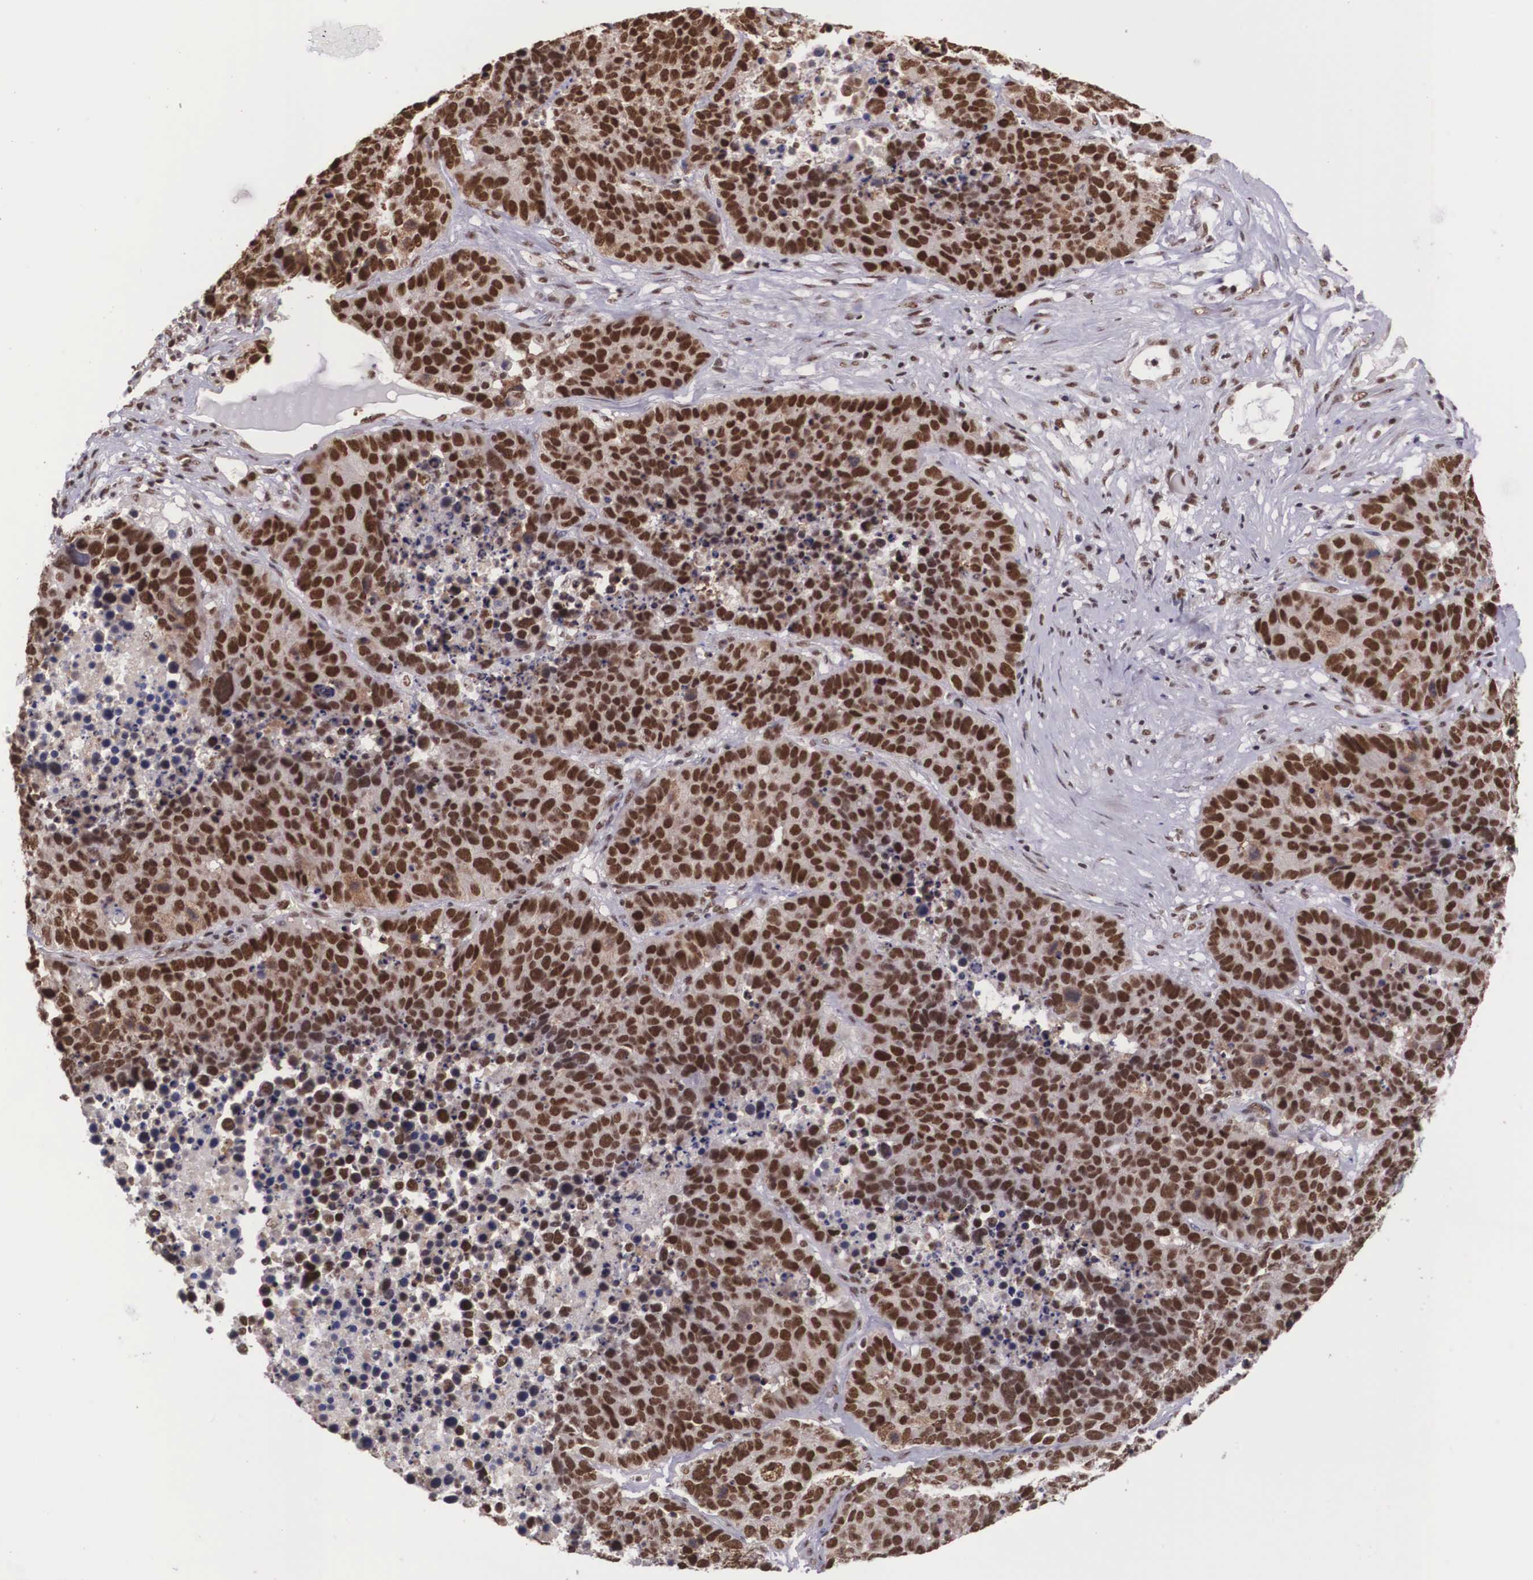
{"staining": {"intensity": "strong", "quantity": ">75%", "location": "nuclear"}, "tissue": "lung cancer", "cell_type": "Tumor cells", "image_type": "cancer", "snomed": [{"axis": "morphology", "description": "Carcinoid, malignant, NOS"}, {"axis": "topography", "description": "Lung"}], "caption": "Immunohistochemistry (IHC) micrograph of neoplastic tissue: malignant carcinoid (lung) stained using immunohistochemistry demonstrates high levels of strong protein expression localized specifically in the nuclear of tumor cells, appearing as a nuclear brown color.", "gene": "POLR2F", "patient": {"sex": "male", "age": 60}}